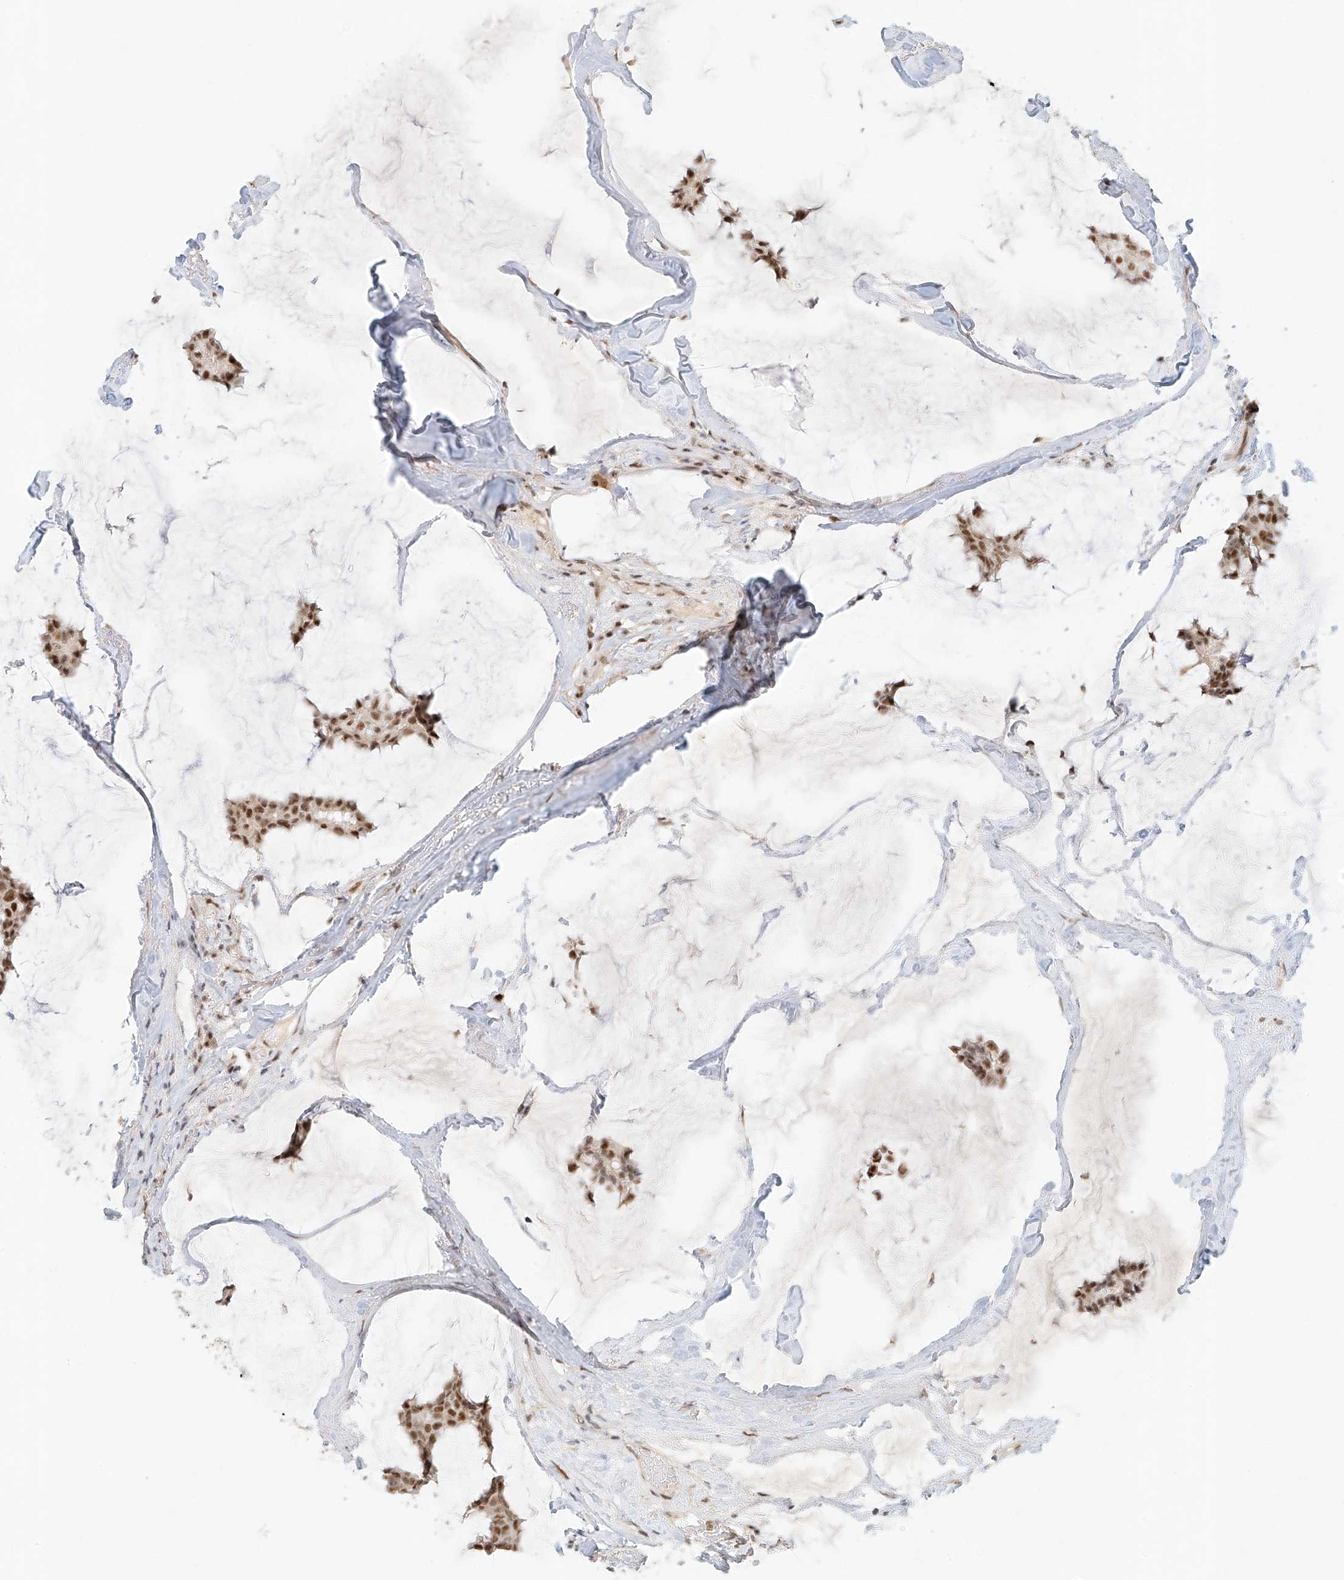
{"staining": {"intensity": "moderate", "quantity": ">75%", "location": "nuclear"}, "tissue": "breast cancer", "cell_type": "Tumor cells", "image_type": "cancer", "snomed": [{"axis": "morphology", "description": "Duct carcinoma"}, {"axis": "topography", "description": "Breast"}], "caption": "A brown stain shows moderate nuclear expression of a protein in human breast intraductal carcinoma tumor cells.", "gene": "CXorf58", "patient": {"sex": "female", "age": 93}}